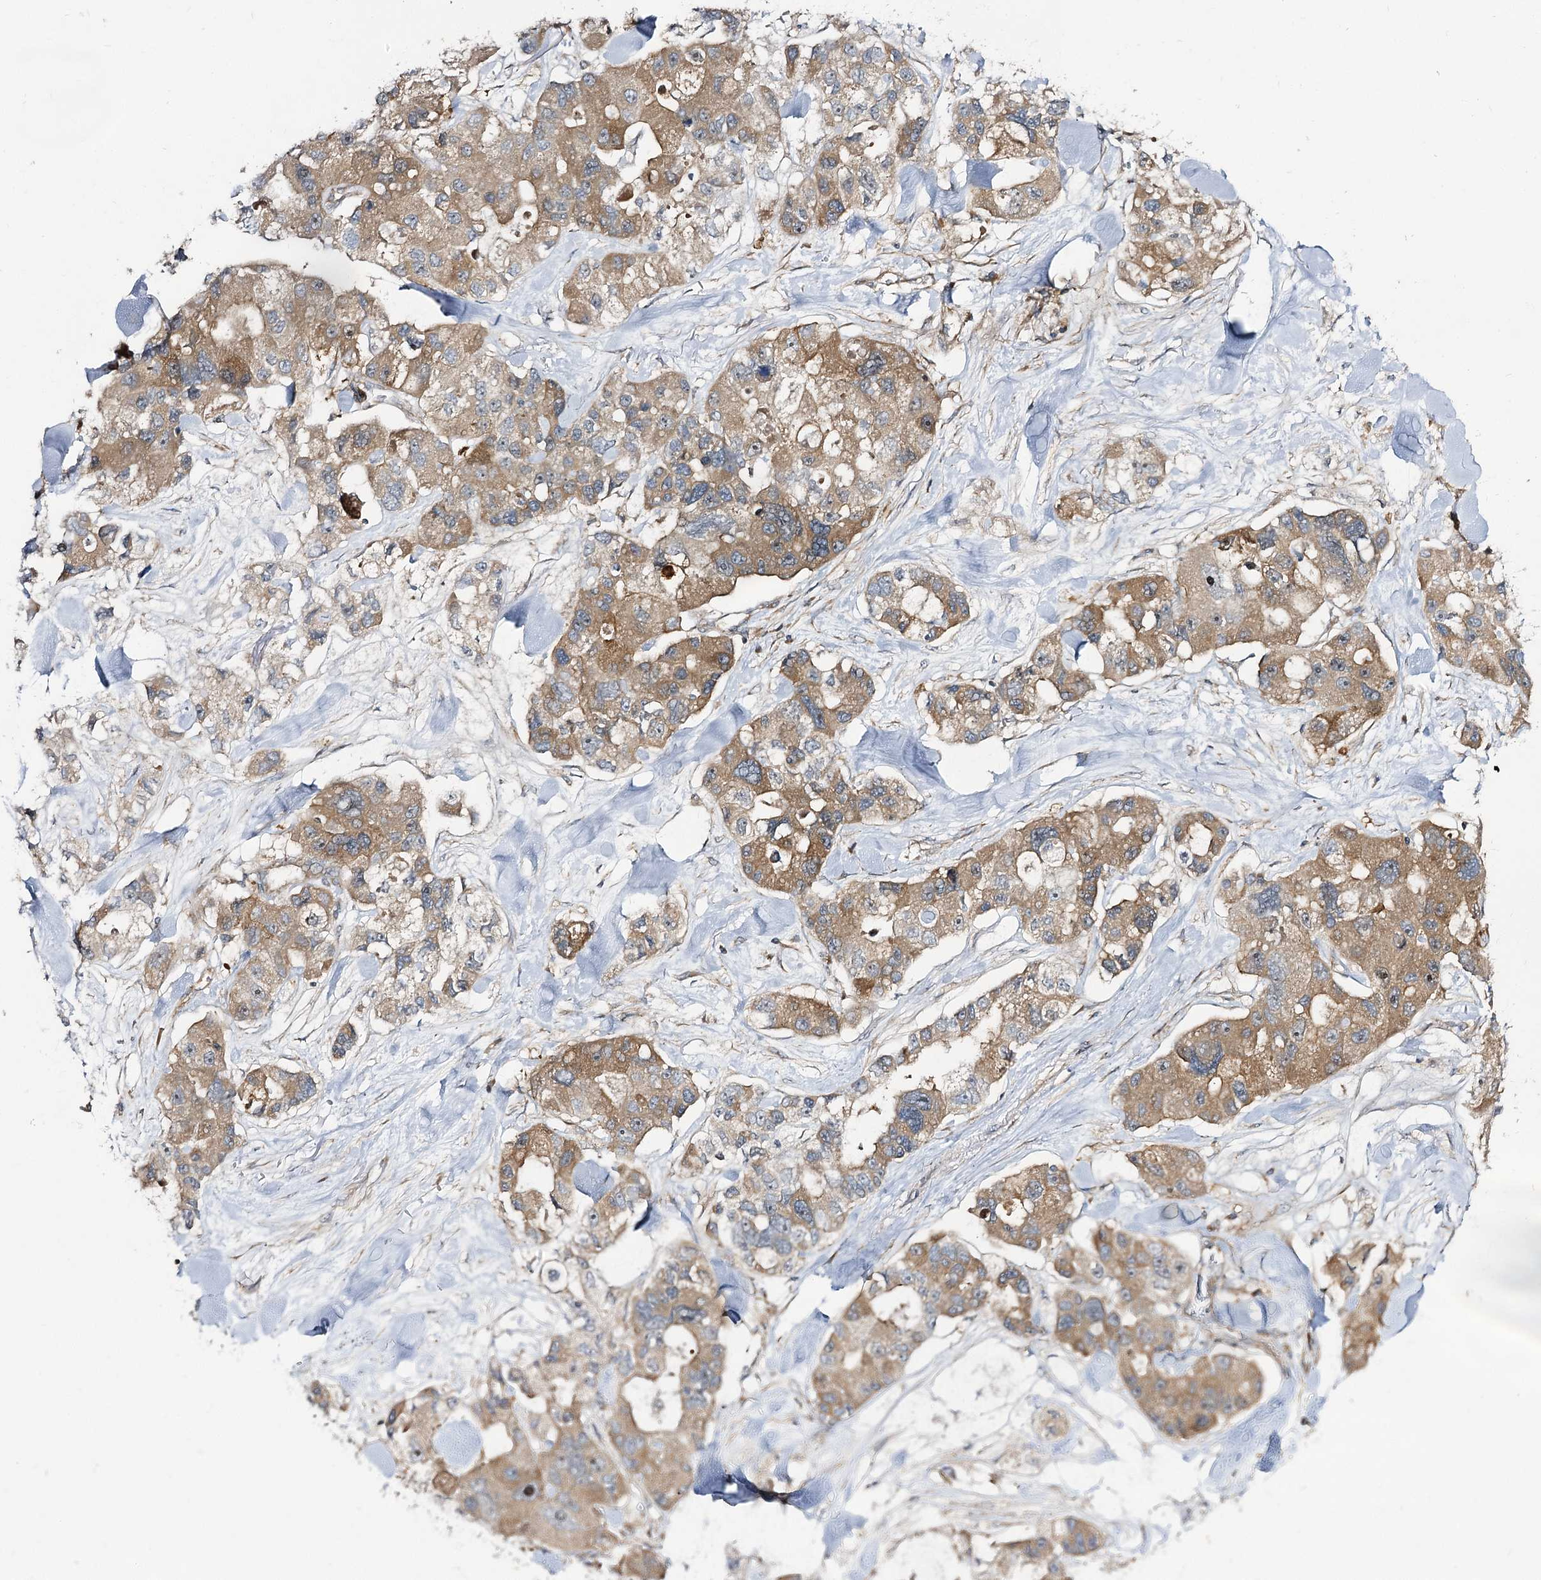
{"staining": {"intensity": "moderate", "quantity": ">75%", "location": "cytoplasmic/membranous"}, "tissue": "lung cancer", "cell_type": "Tumor cells", "image_type": "cancer", "snomed": [{"axis": "morphology", "description": "Adenocarcinoma, NOS"}, {"axis": "topography", "description": "Lung"}], "caption": "An image of human lung adenocarcinoma stained for a protein exhibits moderate cytoplasmic/membranous brown staining in tumor cells.", "gene": "C11orf80", "patient": {"sex": "female", "age": 54}}